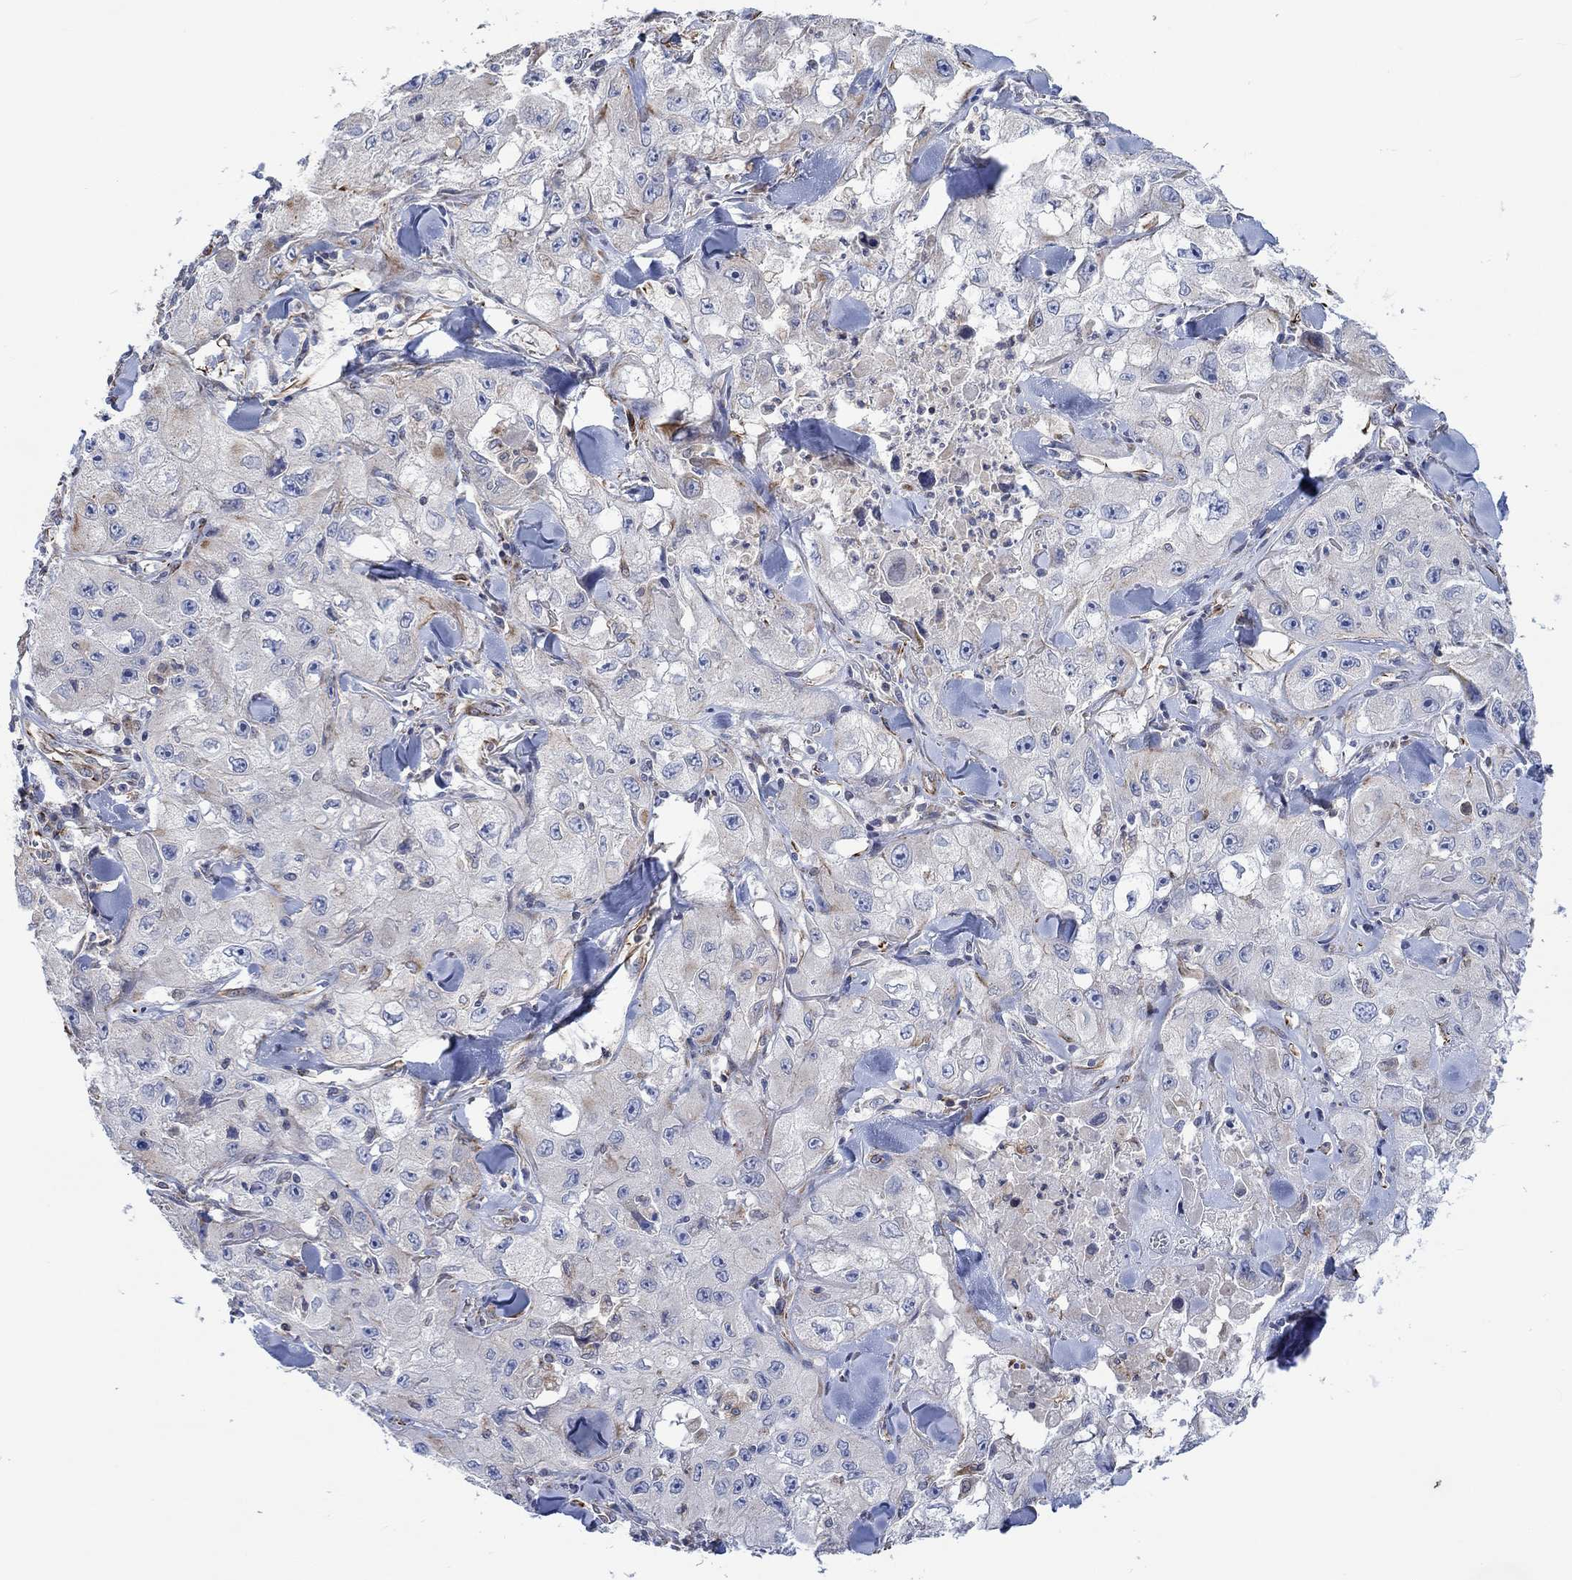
{"staining": {"intensity": "weak", "quantity": "<25%", "location": "cytoplasmic/membranous"}, "tissue": "skin cancer", "cell_type": "Tumor cells", "image_type": "cancer", "snomed": [{"axis": "morphology", "description": "Squamous cell carcinoma, NOS"}, {"axis": "topography", "description": "Skin"}, {"axis": "topography", "description": "Subcutis"}], "caption": "This is a histopathology image of immunohistochemistry (IHC) staining of squamous cell carcinoma (skin), which shows no staining in tumor cells. (DAB immunohistochemistry (IHC) visualized using brightfield microscopy, high magnification).", "gene": "CAMK1D", "patient": {"sex": "male", "age": 73}}